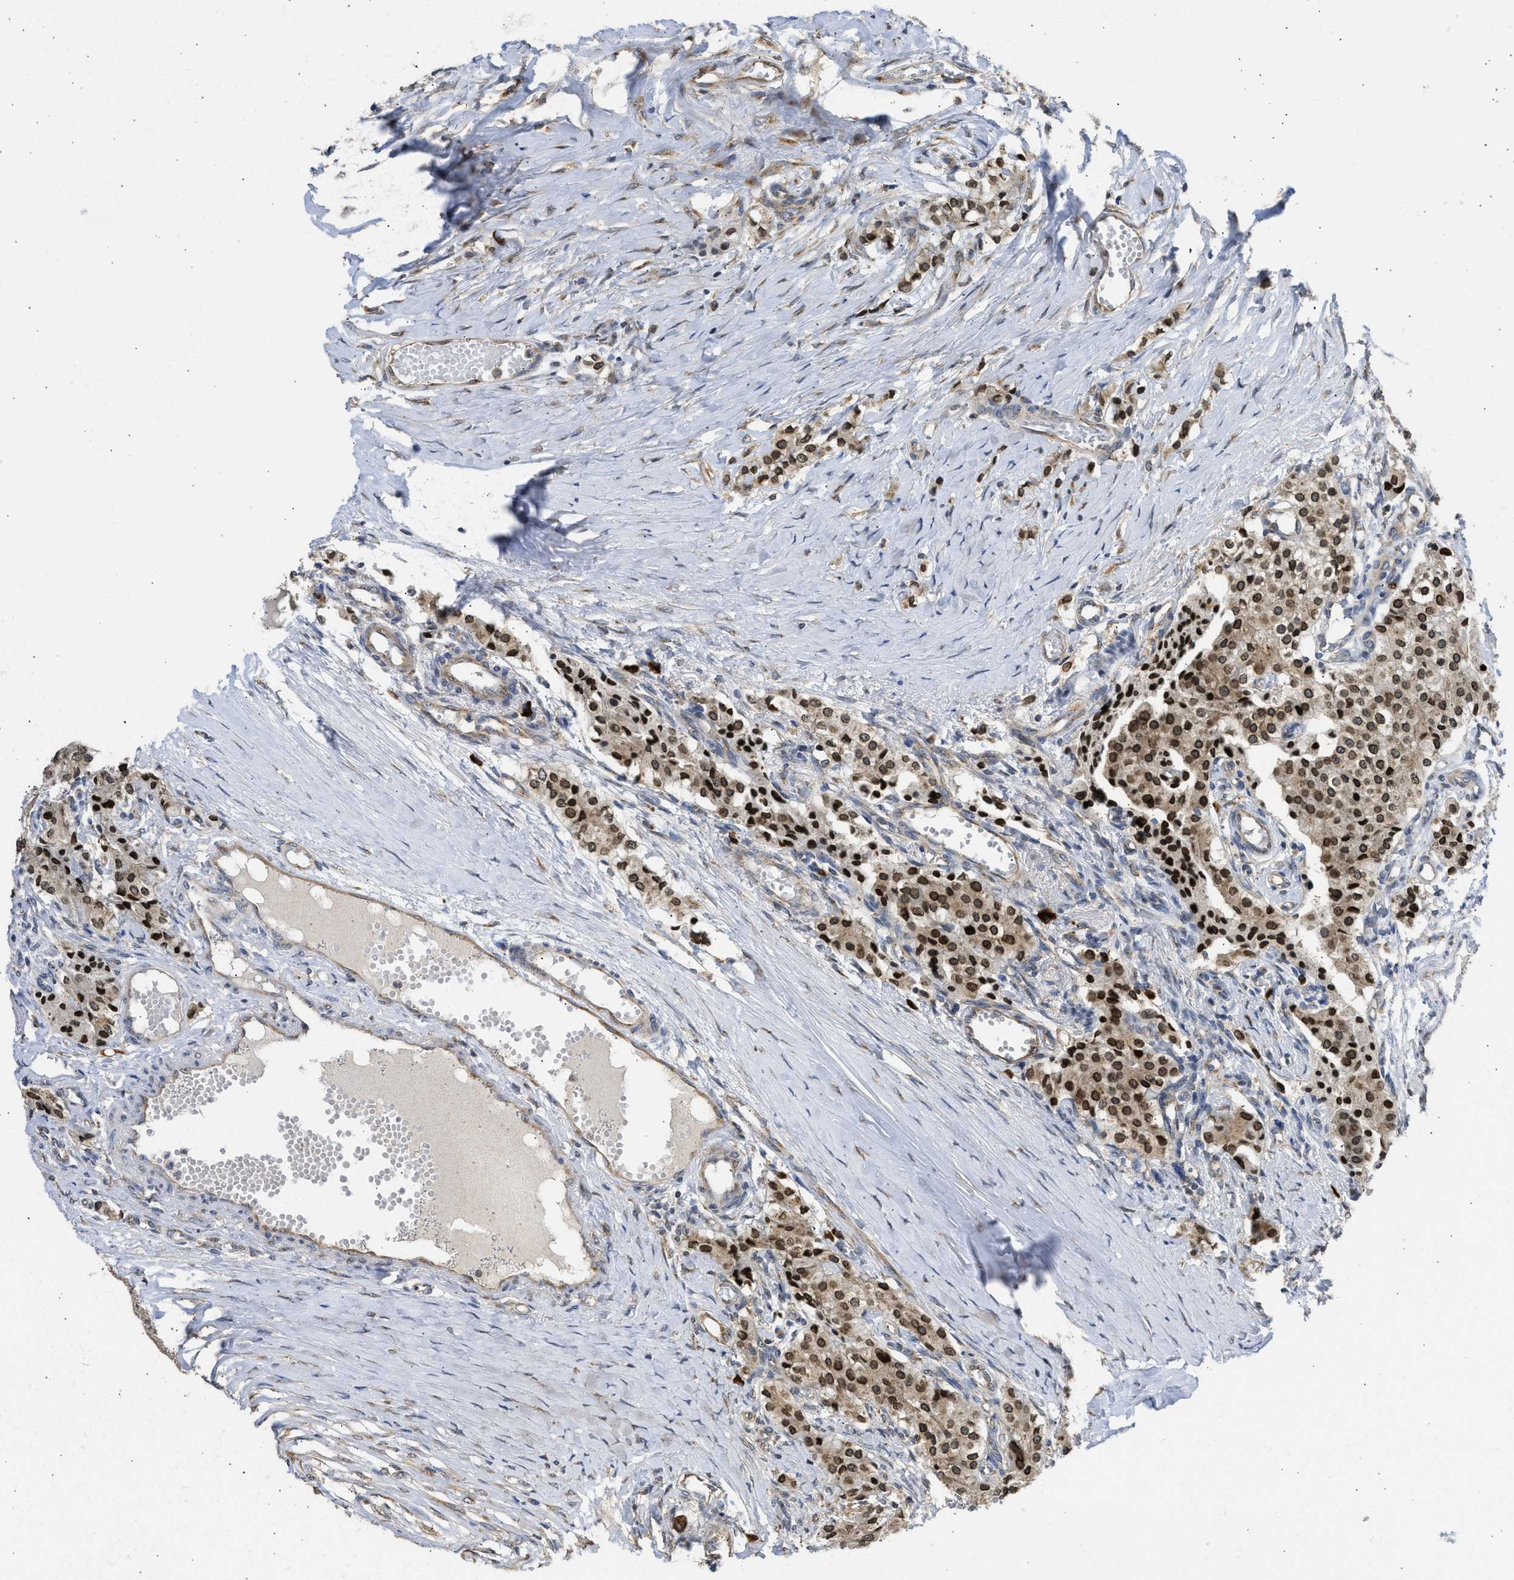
{"staining": {"intensity": "strong", "quantity": ">75%", "location": "nuclear"}, "tissue": "carcinoid", "cell_type": "Tumor cells", "image_type": "cancer", "snomed": [{"axis": "morphology", "description": "Carcinoid, malignant, NOS"}, {"axis": "topography", "description": "Colon"}], "caption": "A brown stain highlights strong nuclear expression of a protein in human carcinoid tumor cells.", "gene": "DNAJC1", "patient": {"sex": "female", "age": 52}}